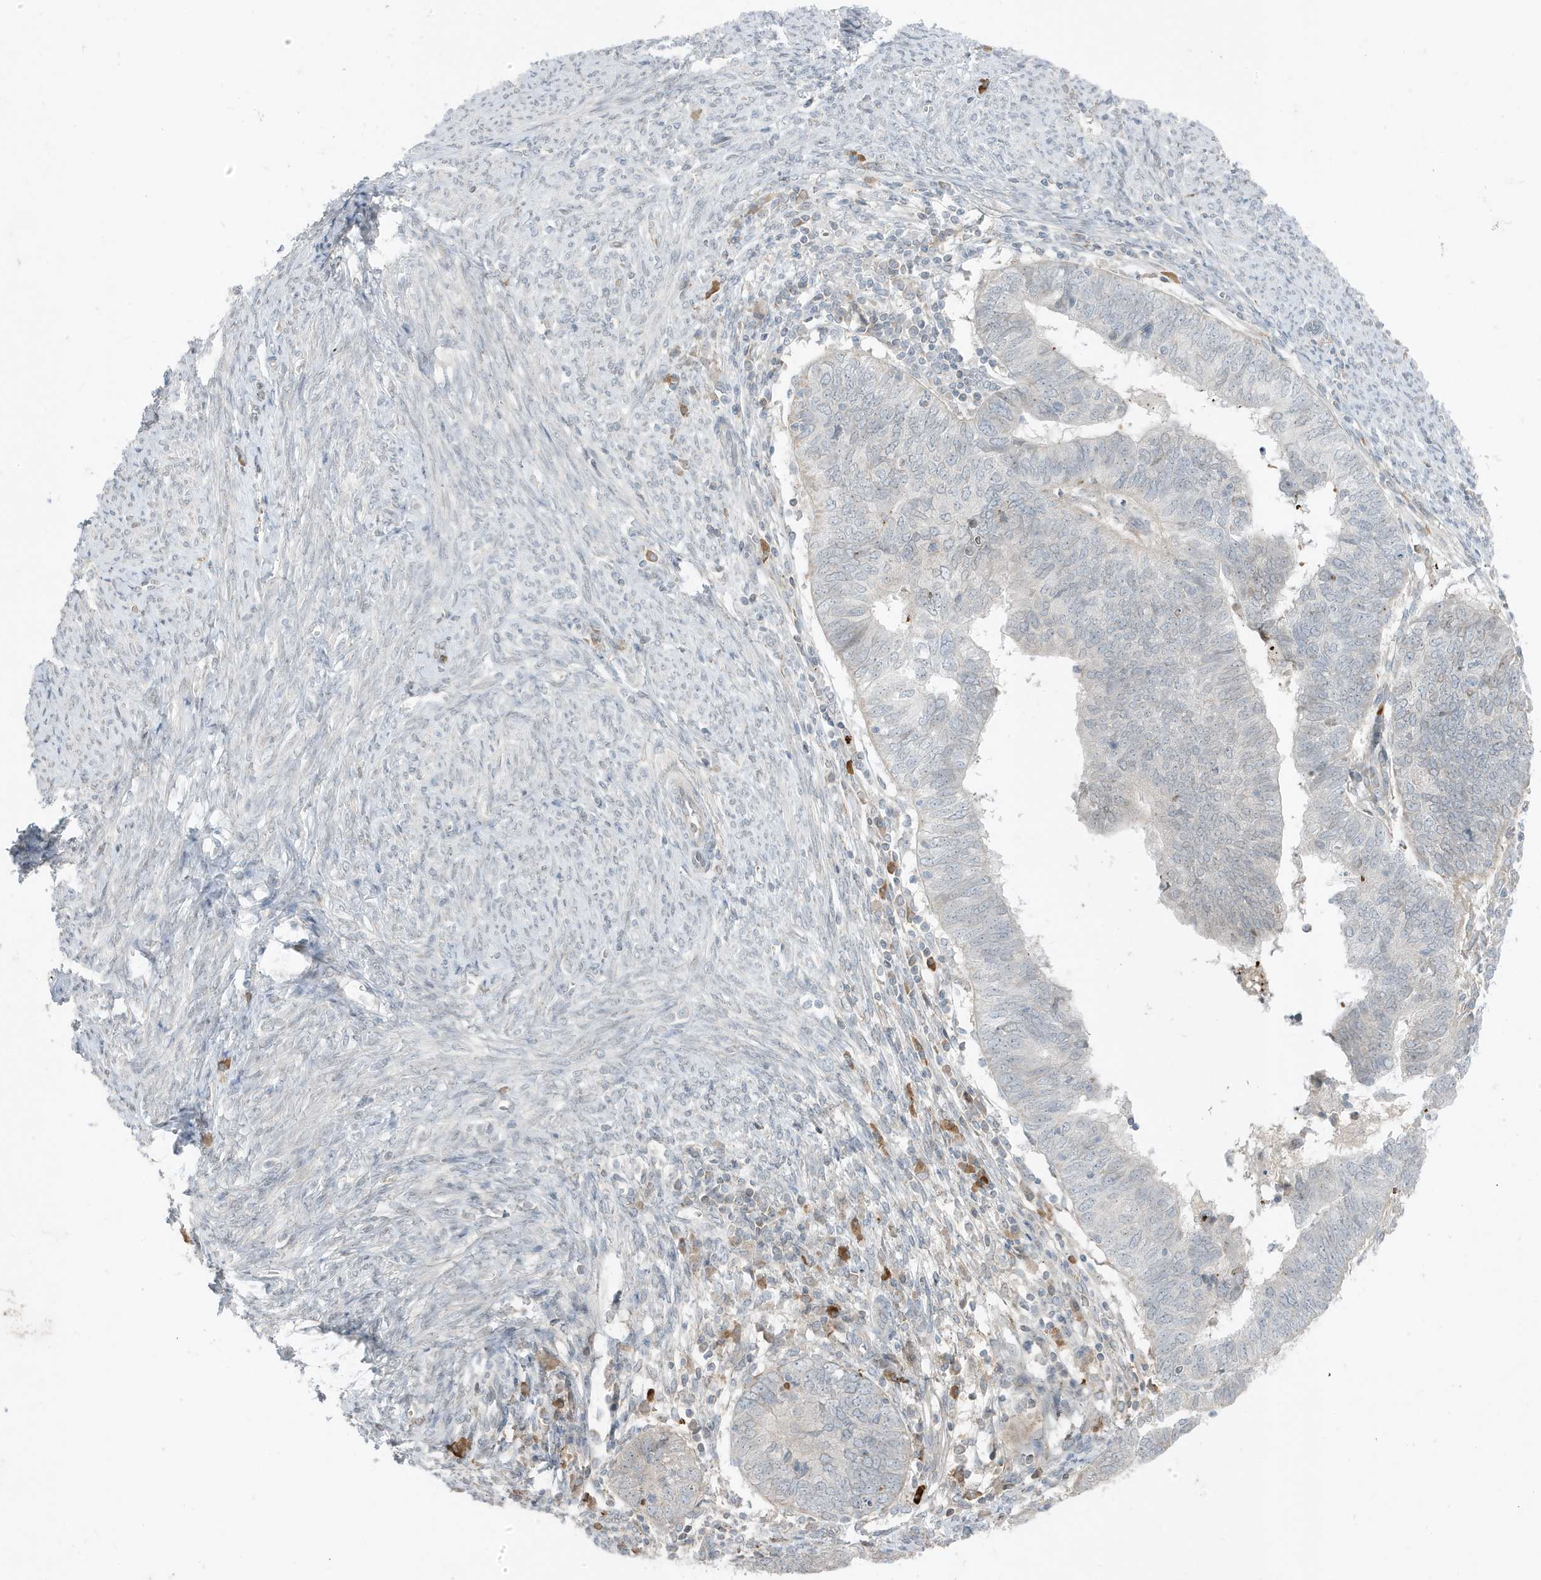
{"staining": {"intensity": "negative", "quantity": "none", "location": "none"}, "tissue": "endometrial cancer", "cell_type": "Tumor cells", "image_type": "cancer", "snomed": [{"axis": "morphology", "description": "Adenocarcinoma, NOS"}, {"axis": "topography", "description": "Uterus"}], "caption": "Adenocarcinoma (endometrial) was stained to show a protein in brown. There is no significant staining in tumor cells. (DAB (3,3'-diaminobenzidine) immunohistochemistry with hematoxylin counter stain).", "gene": "FNDC1", "patient": {"sex": "female", "age": 77}}